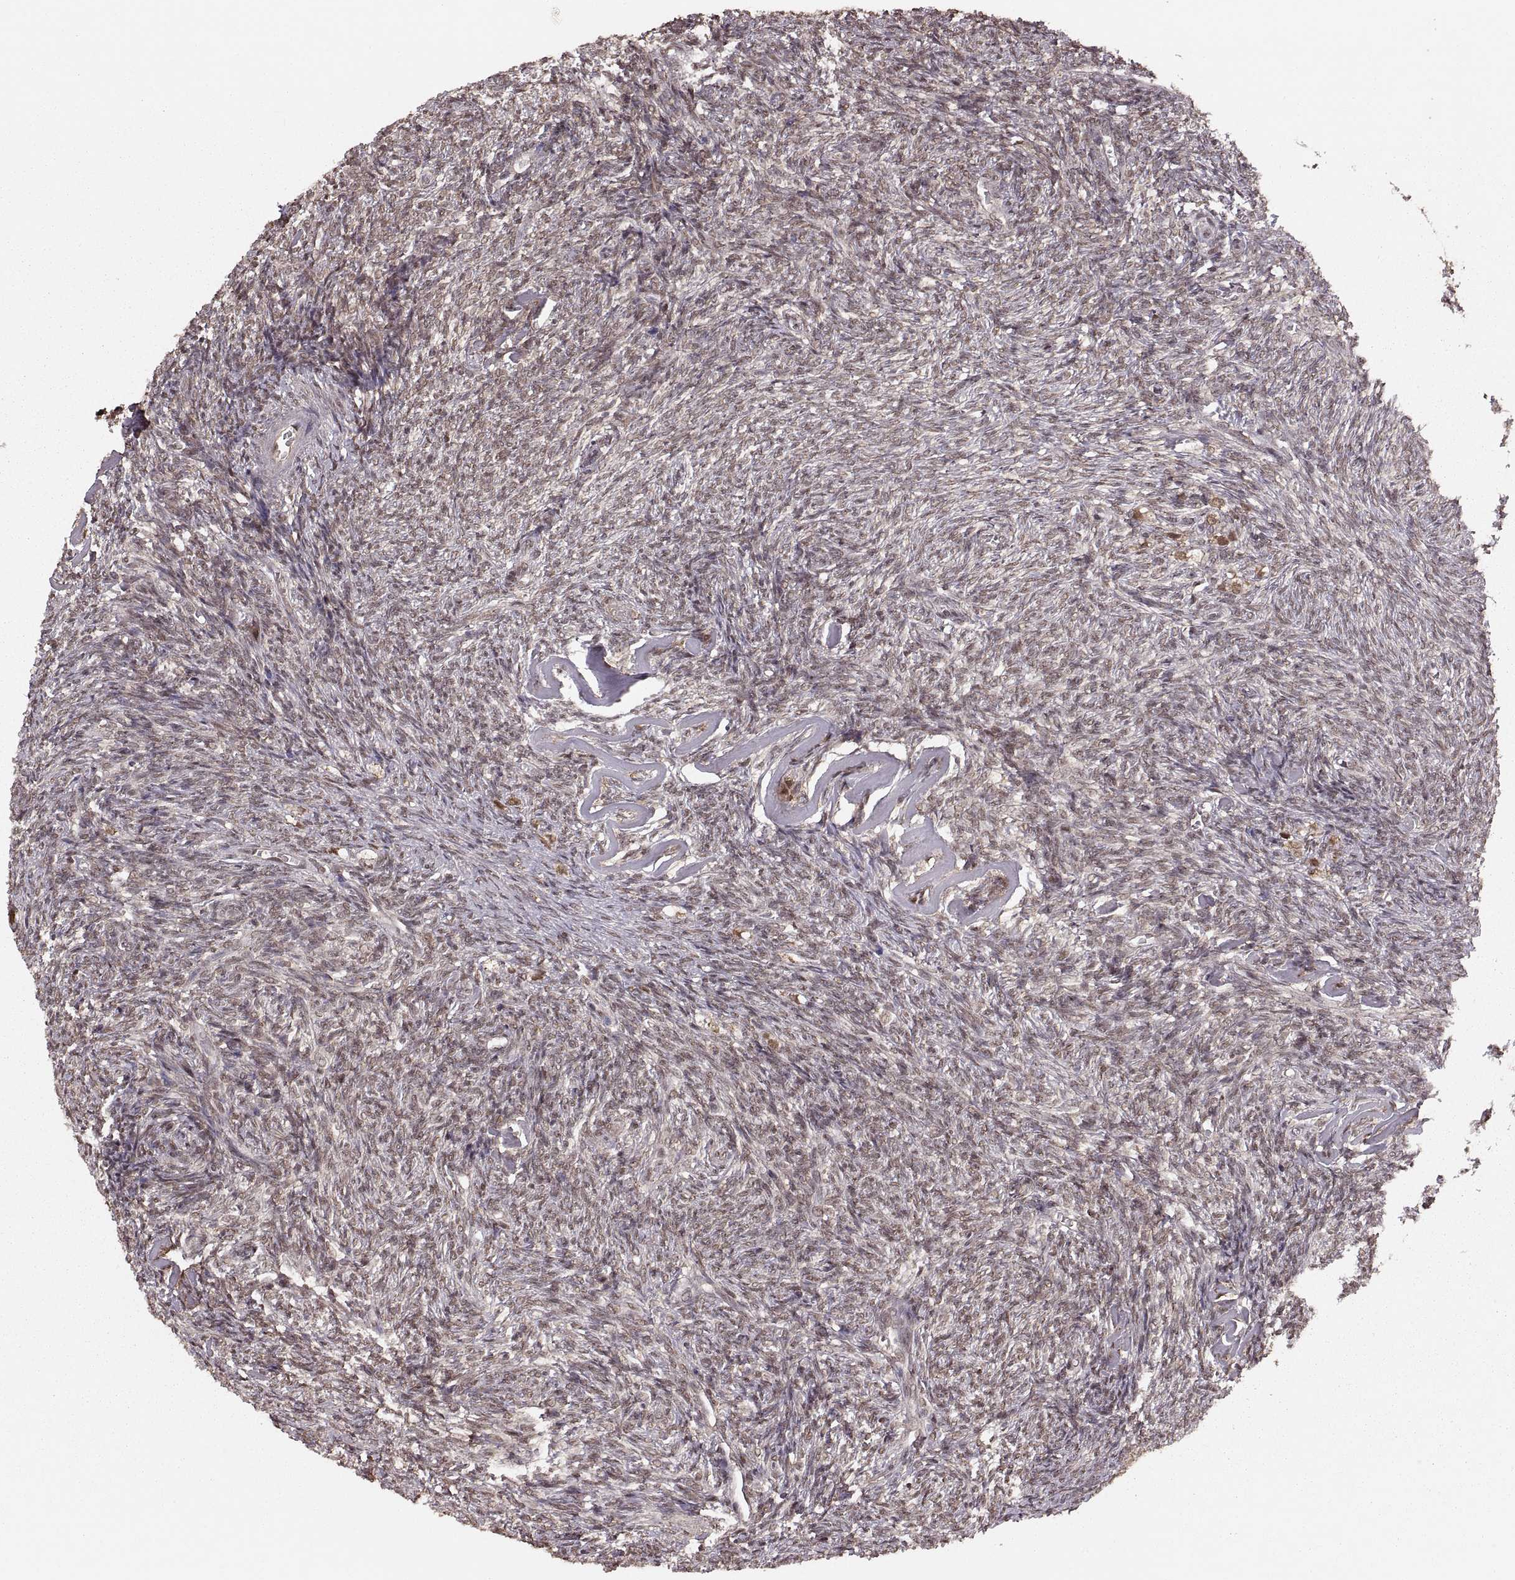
{"staining": {"intensity": "moderate", "quantity": "25%-75%", "location": "cytoplasmic/membranous"}, "tissue": "ovary", "cell_type": "Follicle cells", "image_type": "normal", "snomed": [{"axis": "morphology", "description": "Normal tissue, NOS"}, {"axis": "topography", "description": "Ovary"}], "caption": "Approximately 25%-75% of follicle cells in benign human ovary demonstrate moderate cytoplasmic/membranous protein expression as visualized by brown immunohistochemical staining.", "gene": "RFT1", "patient": {"sex": "female", "age": 43}}